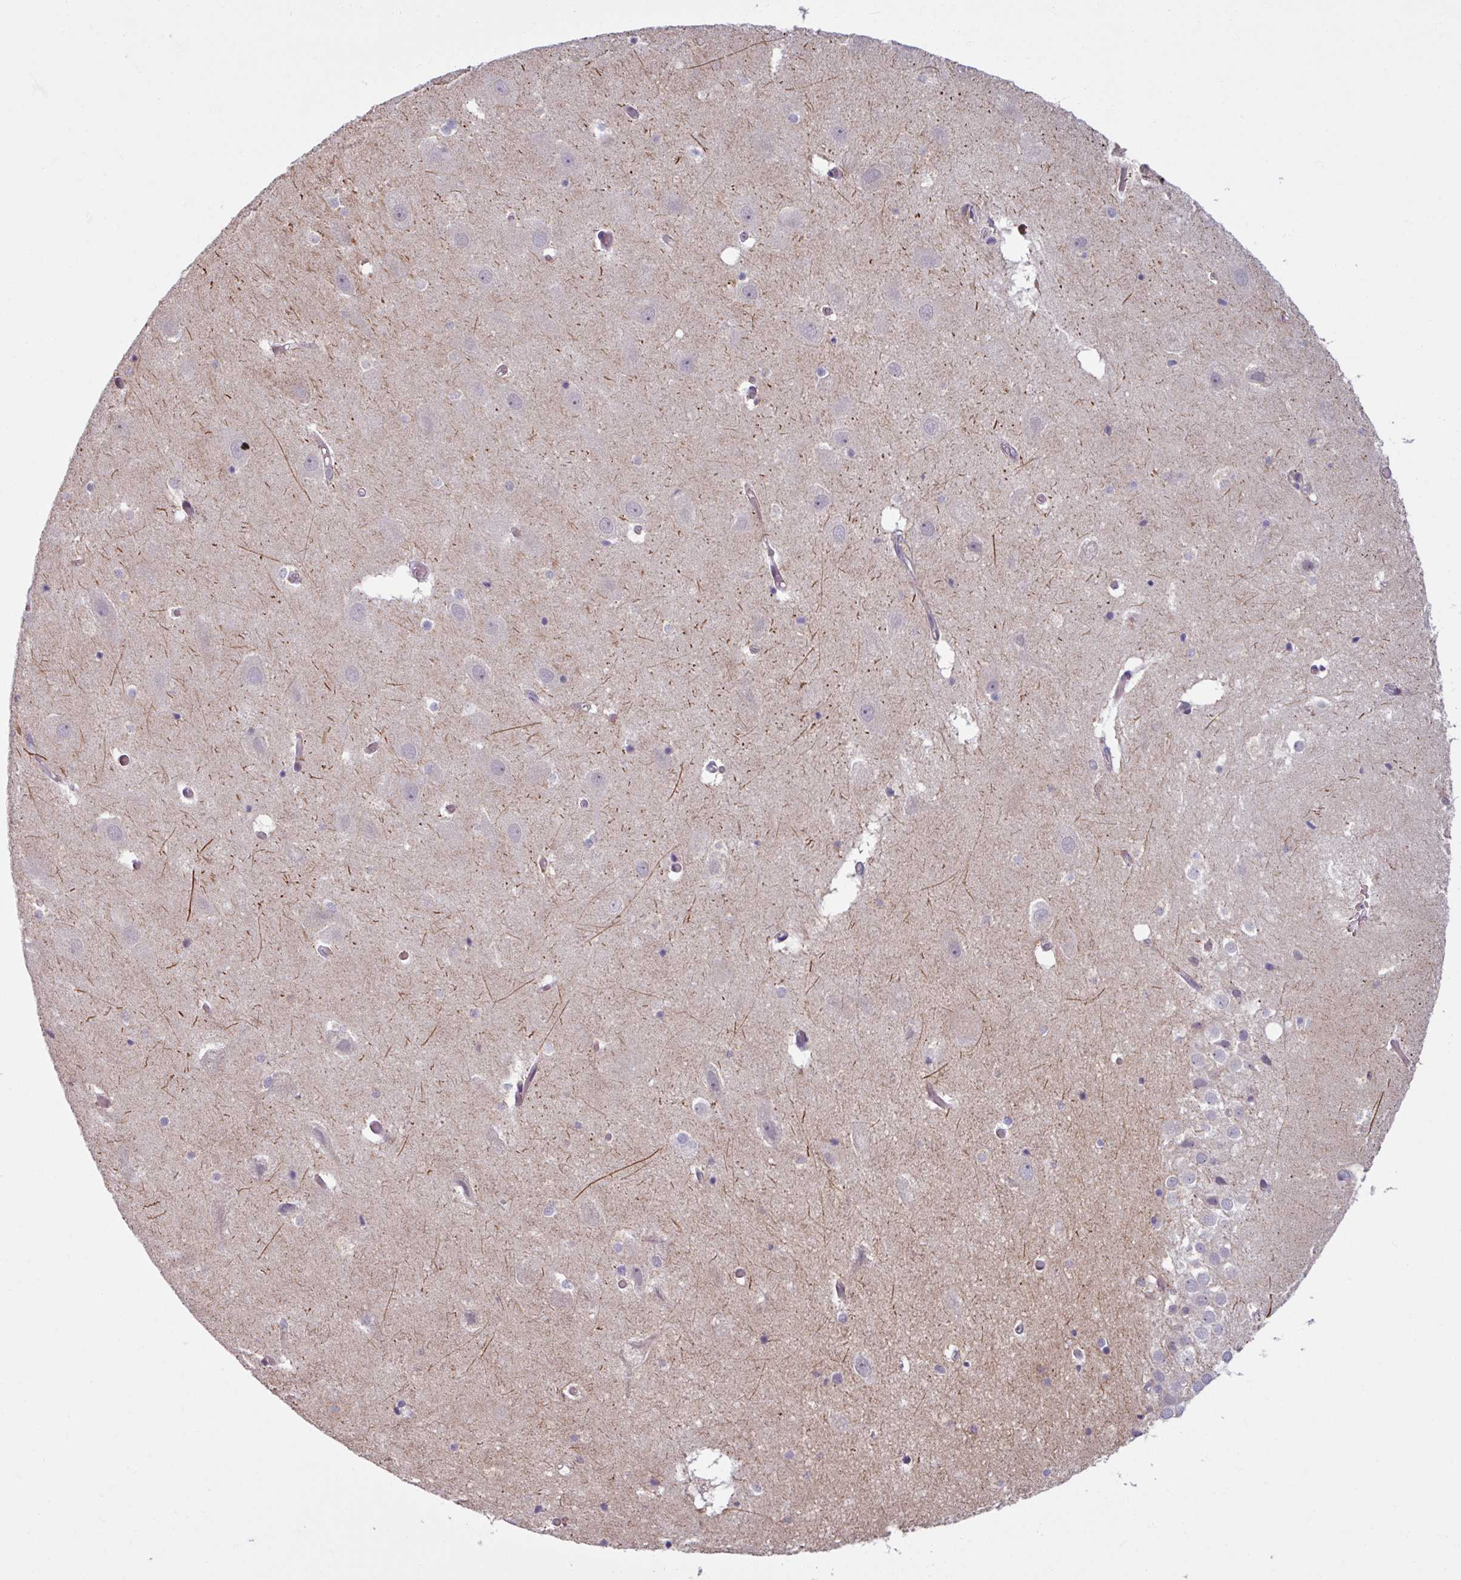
{"staining": {"intensity": "negative", "quantity": "none", "location": "none"}, "tissue": "hippocampus", "cell_type": "Glial cells", "image_type": "normal", "snomed": [{"axis": "morphology", "description": "Normal tissue, NOS"}, {"axis": "topography", "description": "Hippocampus"}], "caption": "Immunohistochemistry histopathology image of benign hippocampus: human hippocampus stained with DAB (3,3'-diaminobenzidine) demonstrates no significant protein expression in glial cells. (DAB immunohistochemistry (IHC) with hematoxylin counter stain).", "gene": "OGFOD3", "patient": {"sex": "female", "age": 52}}